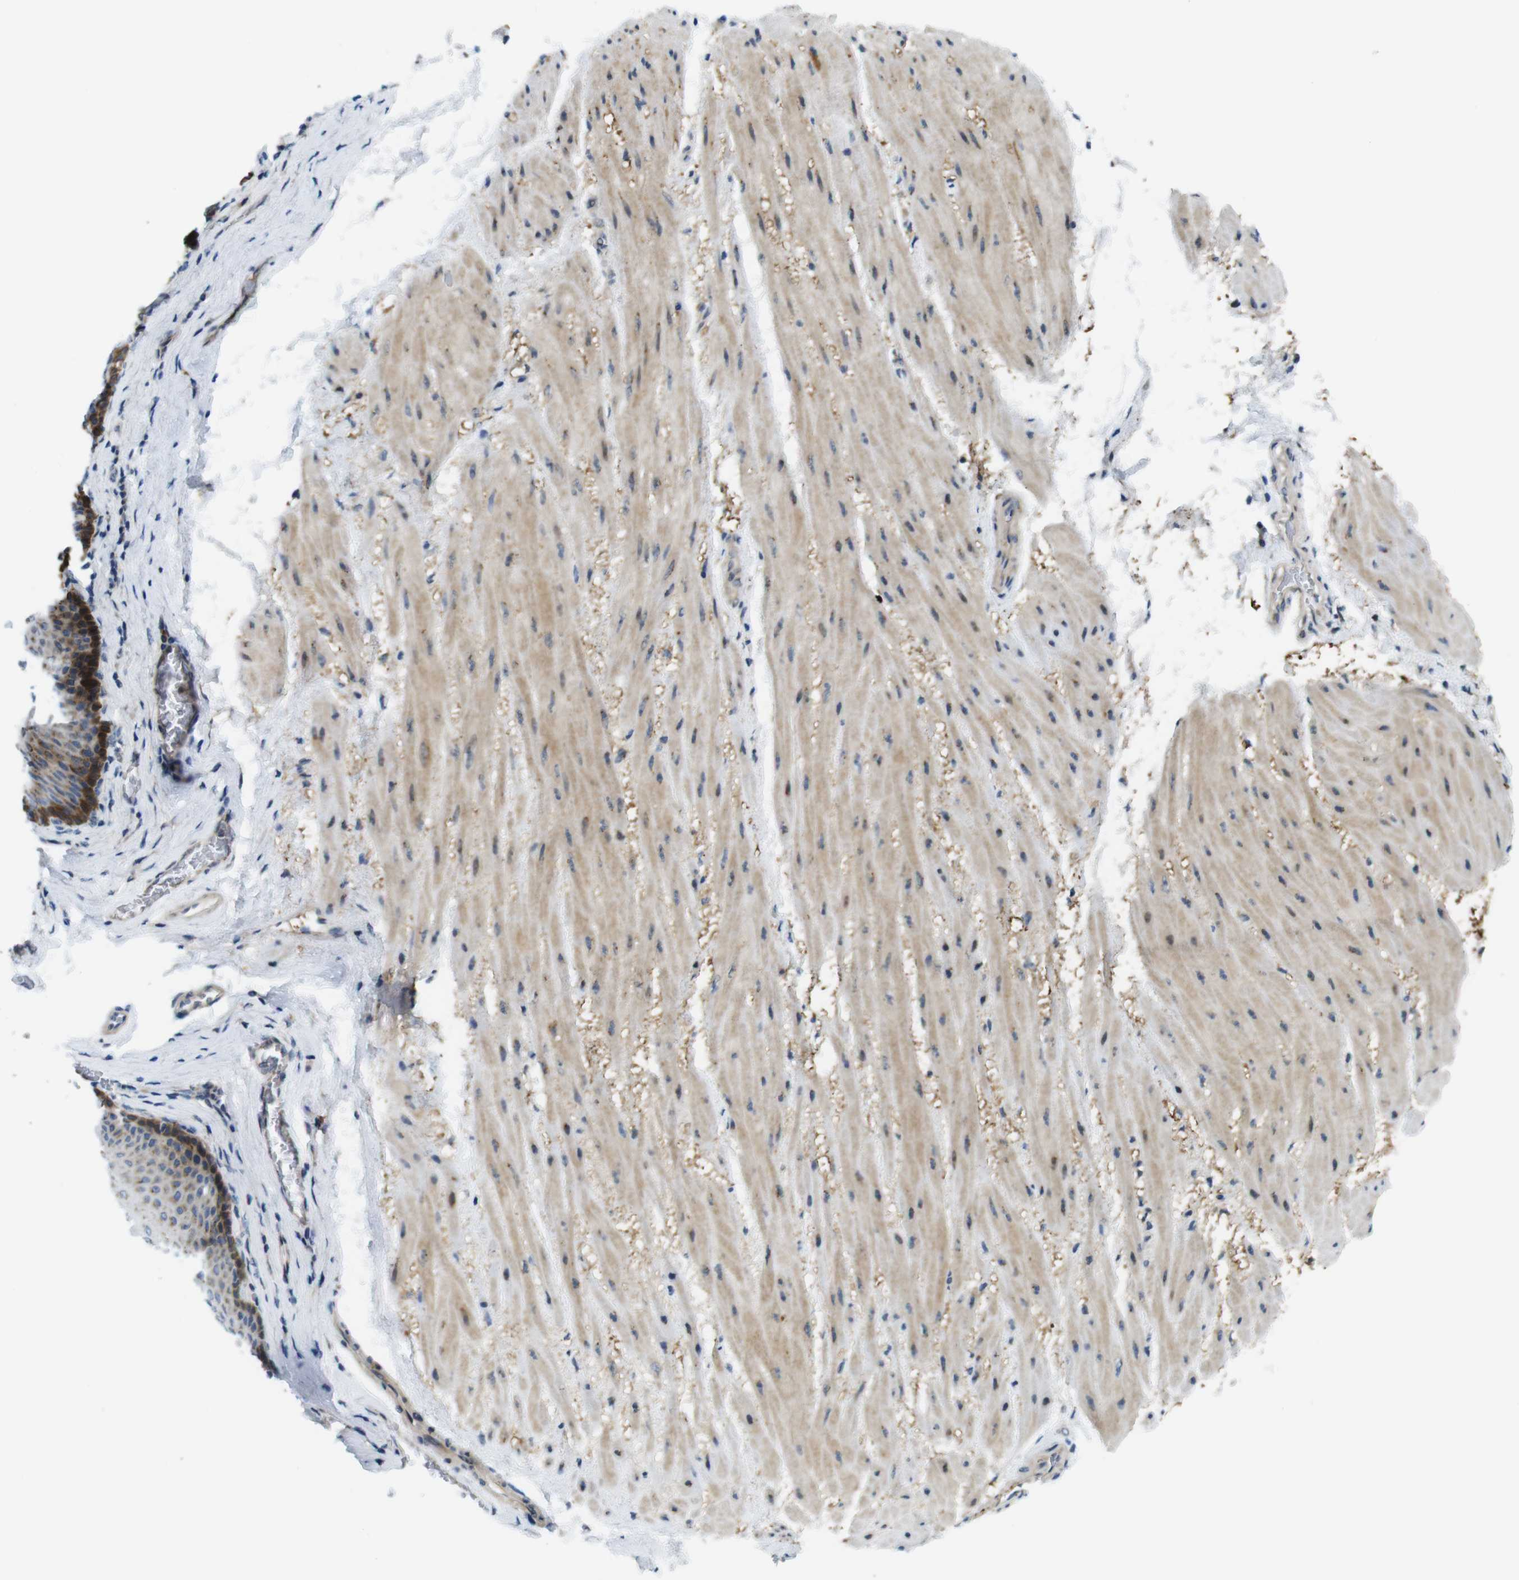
{"staining": {"intensity": "strong", "quantity": "25%-75%", "location": "cytoplasmic/membranous"}, "tissue": "esophagus", "cell_type": "Squamous epithelial cells", "image_type": "normal", "snomed": [{"axis": "morphology", "description": "Normal tissue, NOS"}, {"axis": "topography", "description": "Esophagus"}], "caption": "Immunohistochemistry (IHC) histopathology image of normal esophagus stained for a protein (brown), which reveals high levels of strong cytoplasmic/membranous positivity in approximately 25%-75% of squamous epithelial cells.", "gene": "ZDHHC3", "patient": {"sex": "male", "age": 48}}